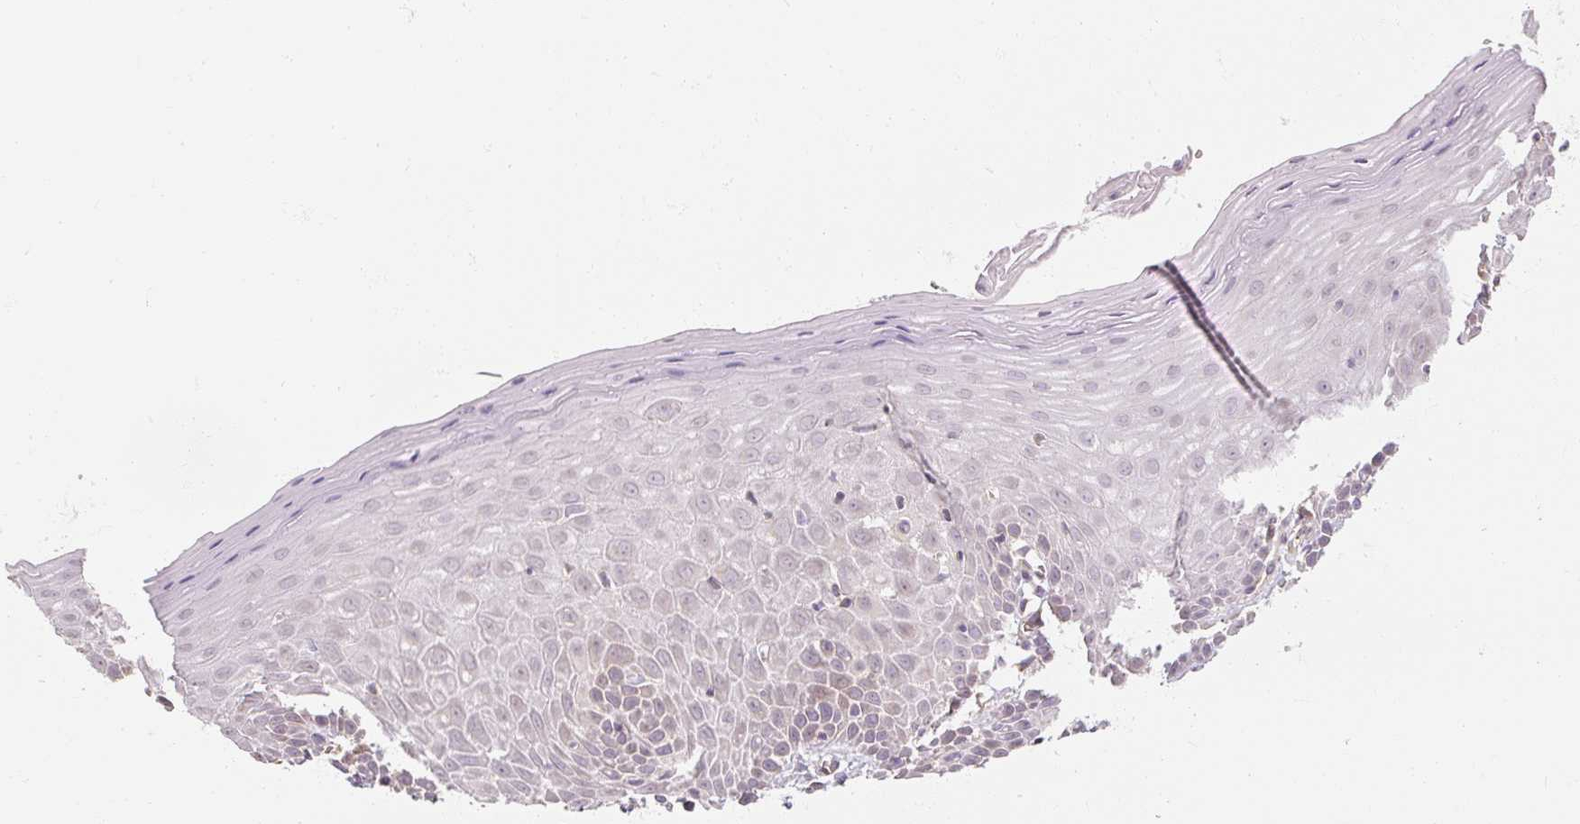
{"staining": {"intensity": "negative", "quantity": "none", "location": "none"}, "tissue": "cervix", "cell_type": "Glandular cells", "image_type": "normal", "snomed": [{"axis": "morphology", "description": "Normal tissue, NOS"}, {"axis": "topography", "description": "Cervix"}], "caption": "Protein analysis of normal cervix exhibits no significant positivity in glandular cells. (Brightfield microscopy of DAB (3,3'-diaminobenzidine) immunohistochemistry (IHC) at high magnification).", "gene": "RB1CC1", "patient": {"sex": "female", "age": 36}}